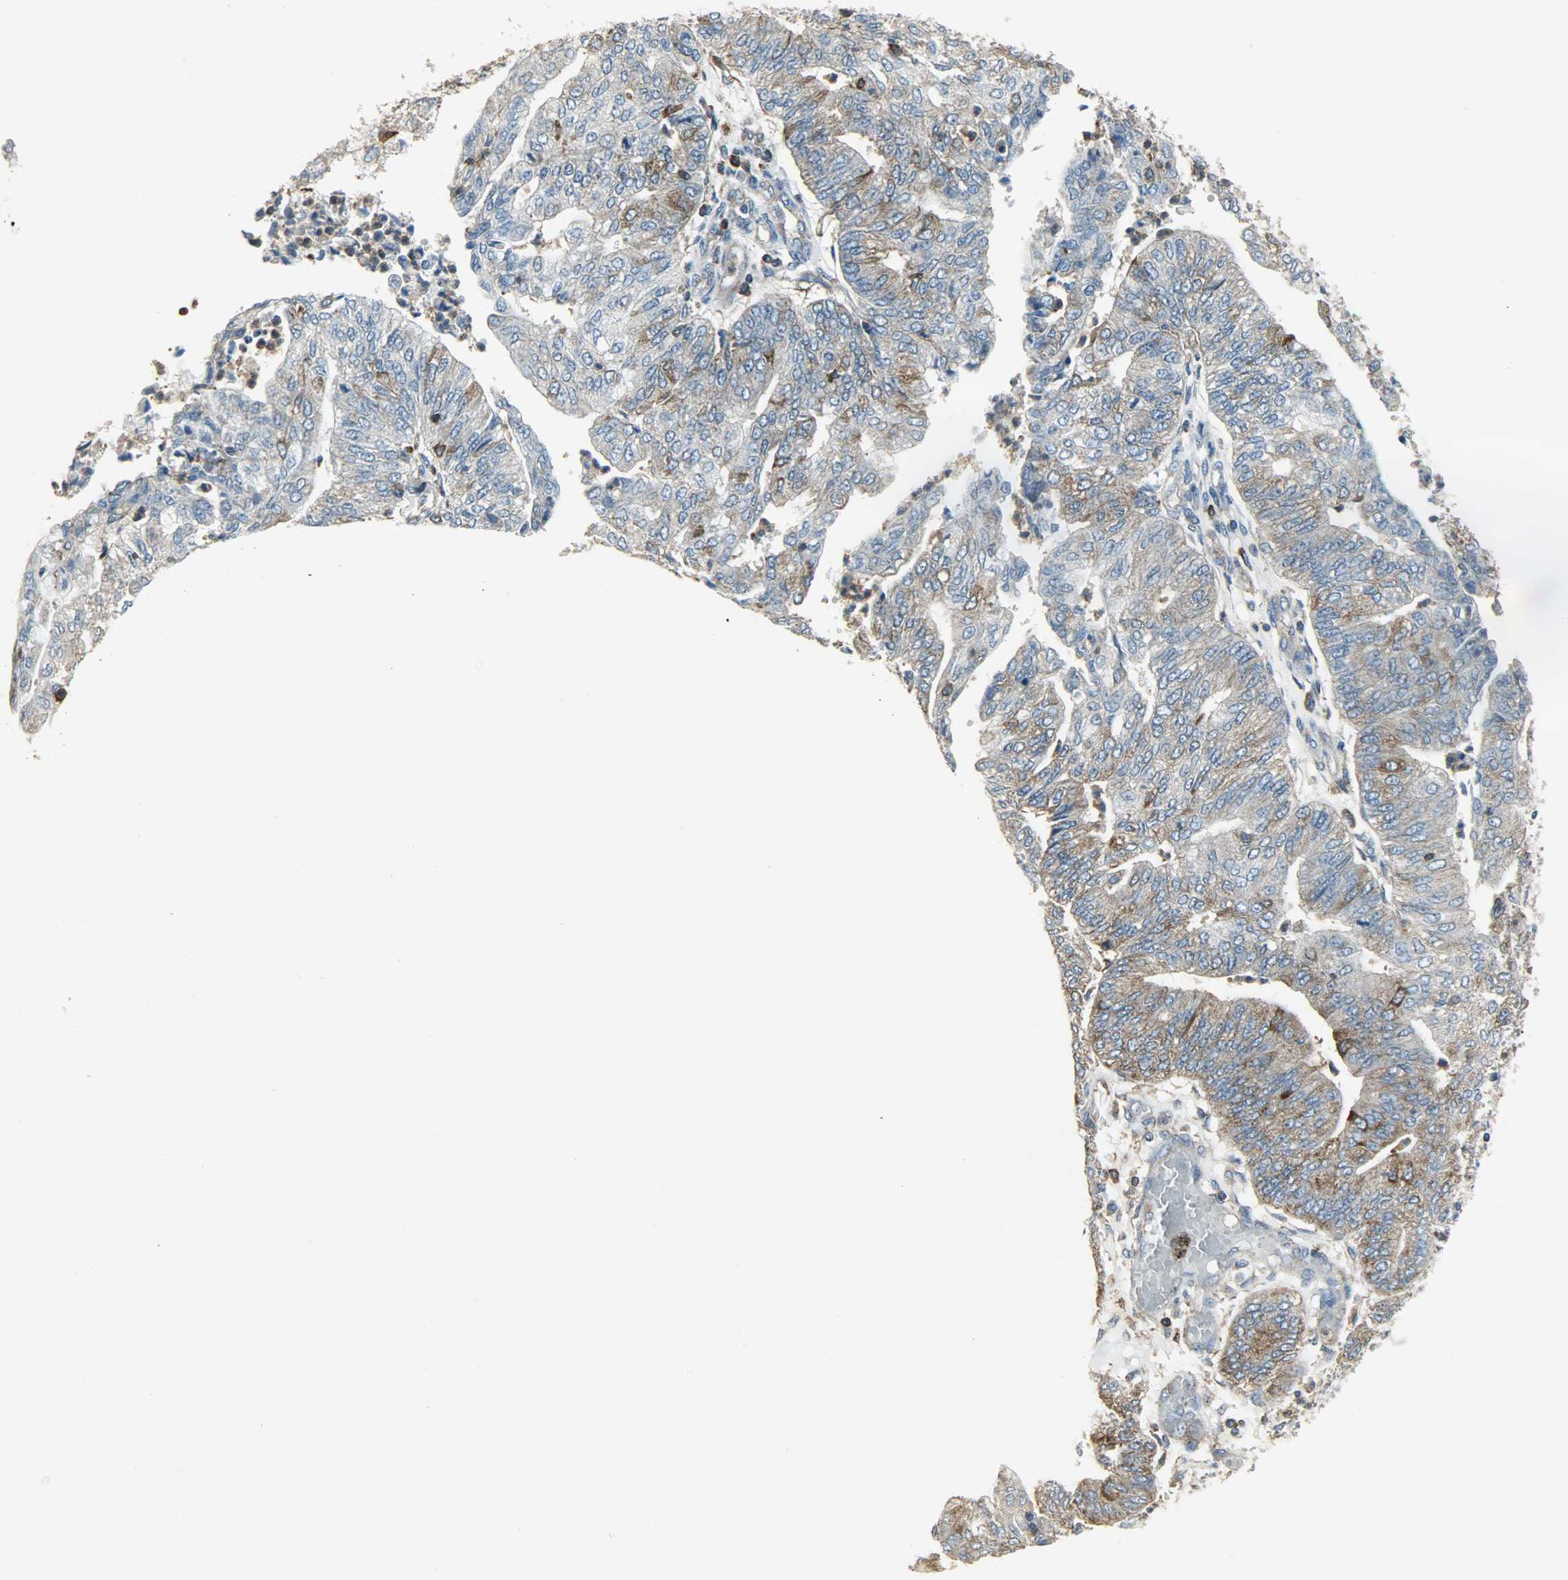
{"staining": {"intensity": "moderate", "quantity": ">75%", "location": "cytoplasmic/membranous"}, "tissue": "endometrial cancer", "cell_type": "Tumor cells", "image_type": "cancer", "snomed": [{"axis": "morphology", "description": "Adenocarcinoma, NOS"}, {"axis": "topography", "description": "Endometrium"}], "caption": "This is an image of immunohistochemistry staining of endometrial cancer (adenocarcinoma), which shows moderate staining in the cytoplasmic/membranous of tumor cells.", "gene": "DNAJA4", "patient": {"sex": "female", "age": 59}}